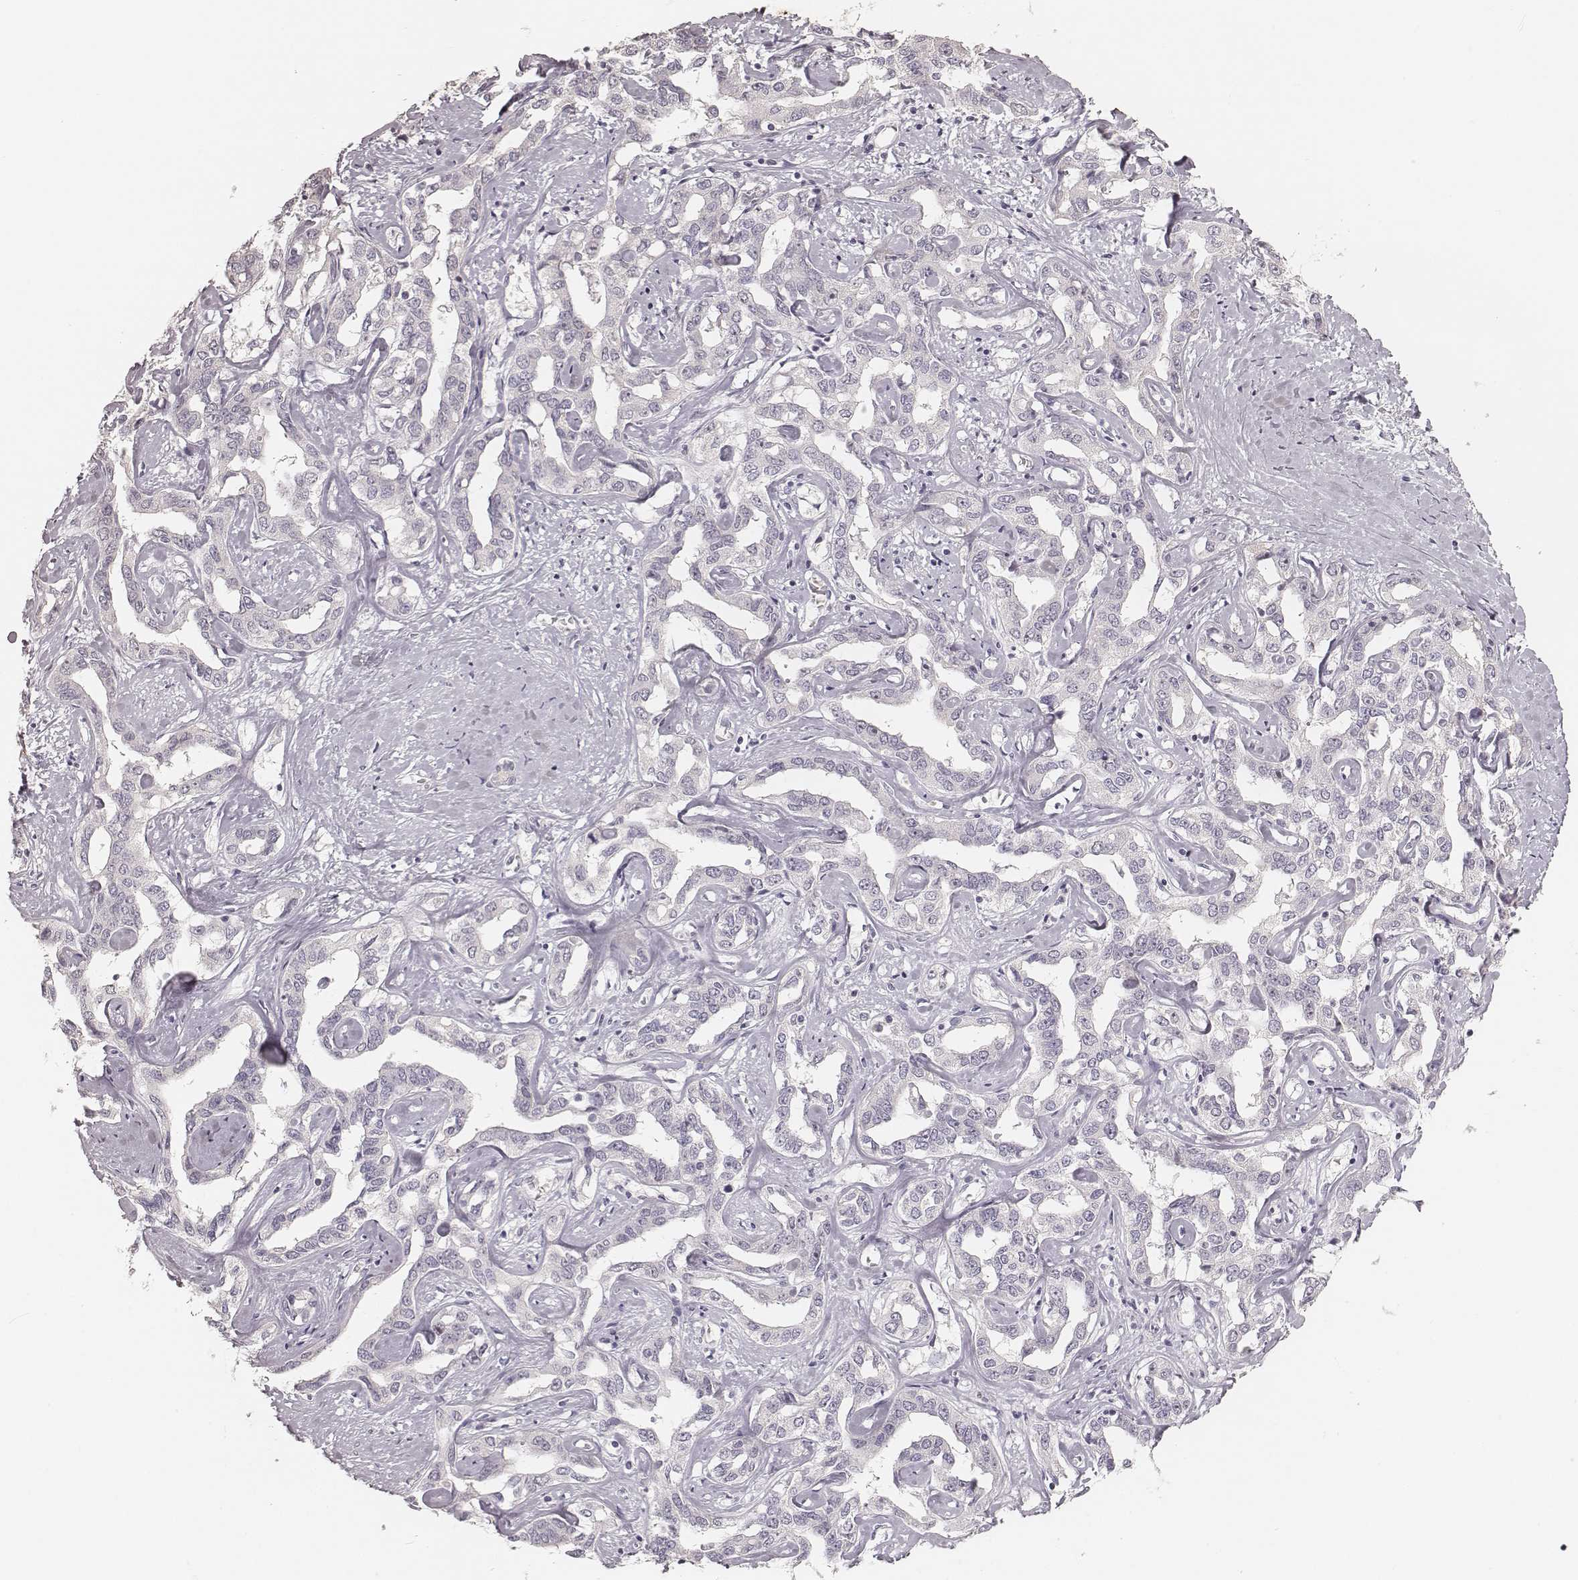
{"staining": {"intensity": "negative", "quantity": "none", "location": "none"}, "tissue": "liver cancer", "cell_type": "Tumor cells", "image_type": "cancer", "snomed": [{"axis": "morphology", "description": "Cholangiocarcinoma"}, {"axis": "topography", "description": "Liver"}], "caption": "The IHC photomicrograph has no significant staining in tumor cells of liver cancer tissue.", "gene": "MADCAM1", "patient": {"sex": "male", "age": 59}}